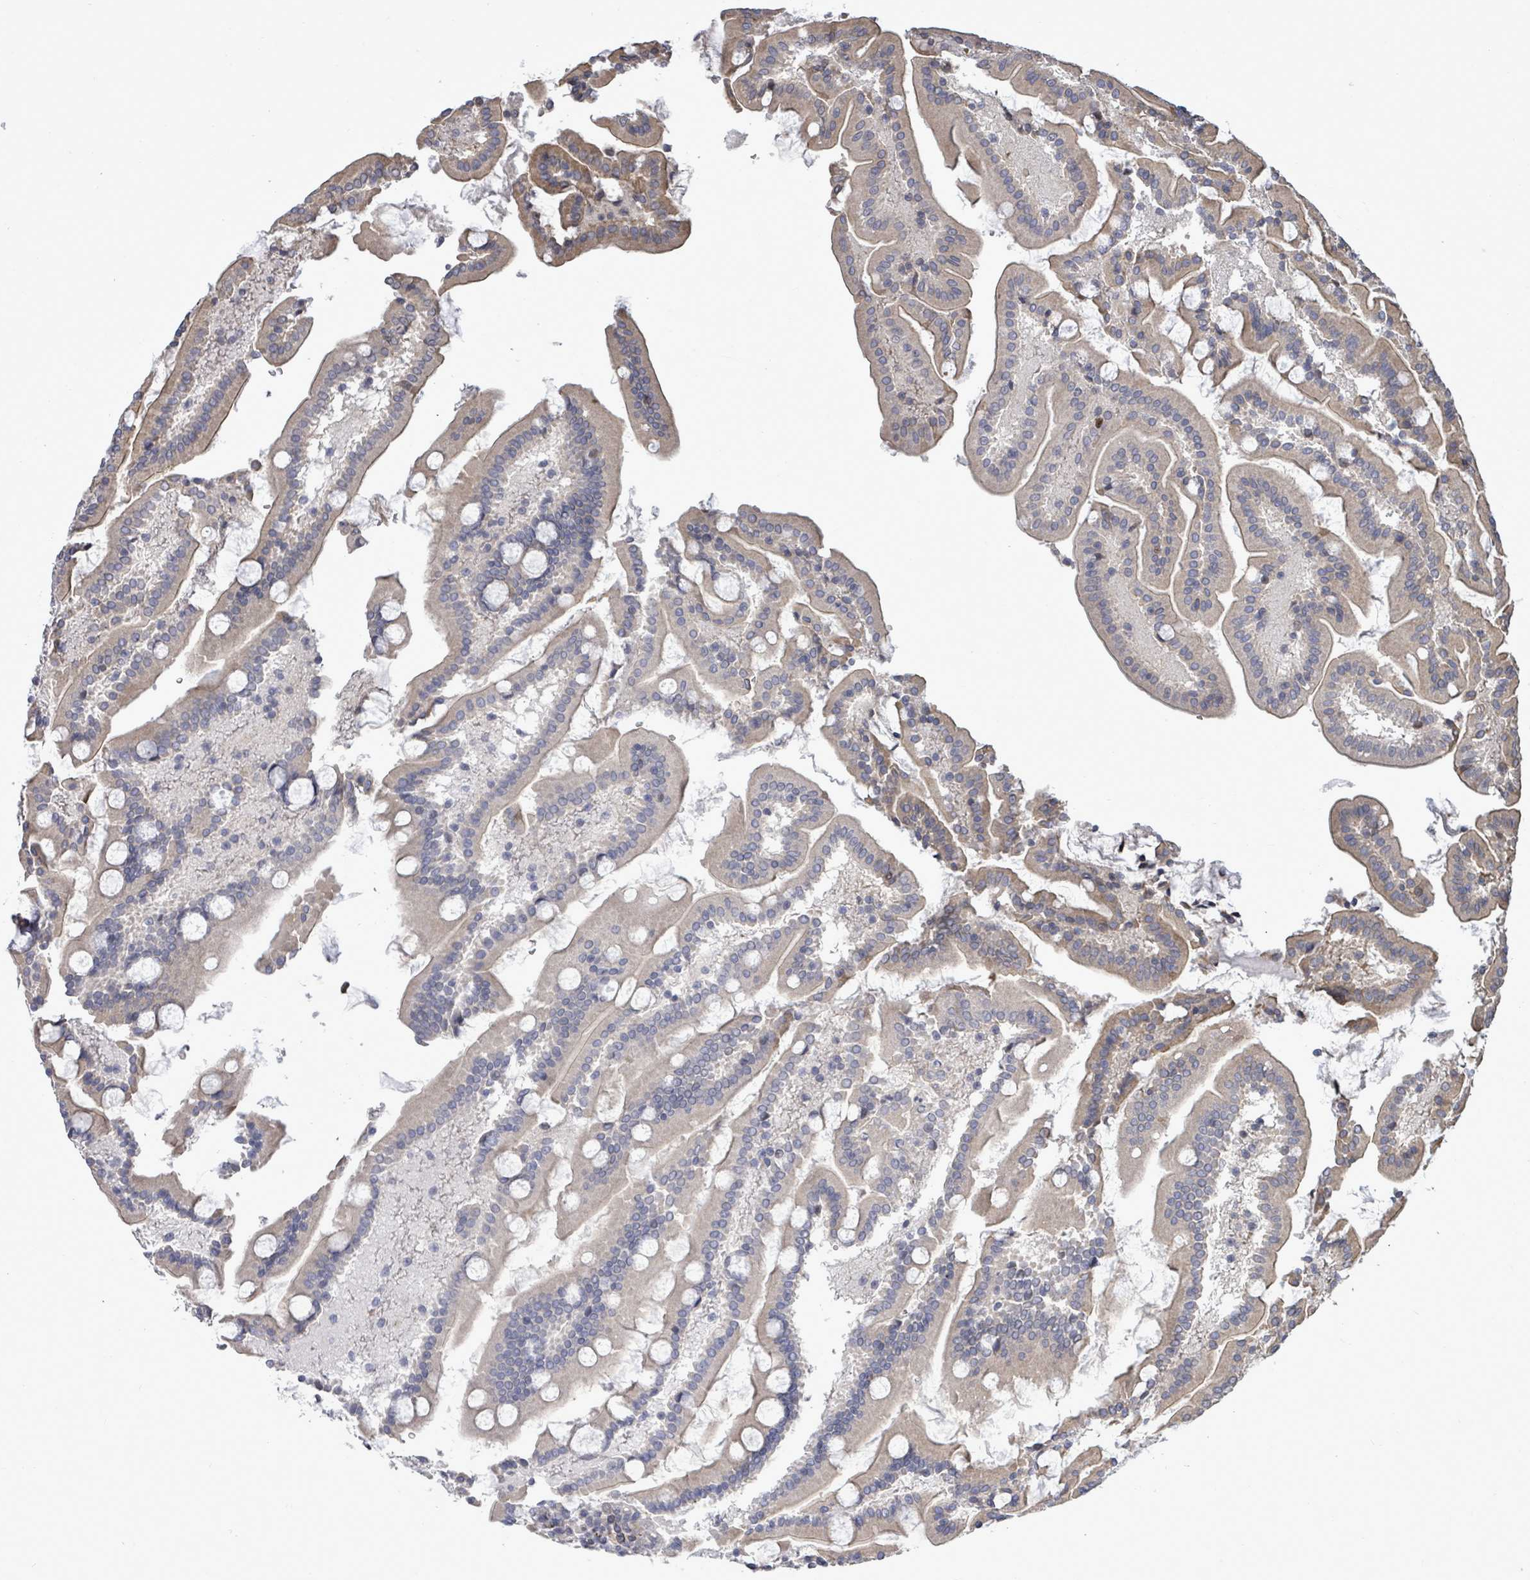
{"staining": {"intensity": "weak", "quantity": "<25%", "location": "nuclear"}, "tissue": "duodenum", "cell_type": "Glandular cells", "image_type": "normal", "snomed": [{"axis": "morphology", "description": "Normal tissue, NOS"}, {"axis": "topography", "description": "Duodenum"}], "caption": "This is an immunohistochemistry (IHC) image of benign duodenum. There is no expression in glandular cells.", "gene": "PAPSS1", "patient": {"sex": "male", "age": 55}}